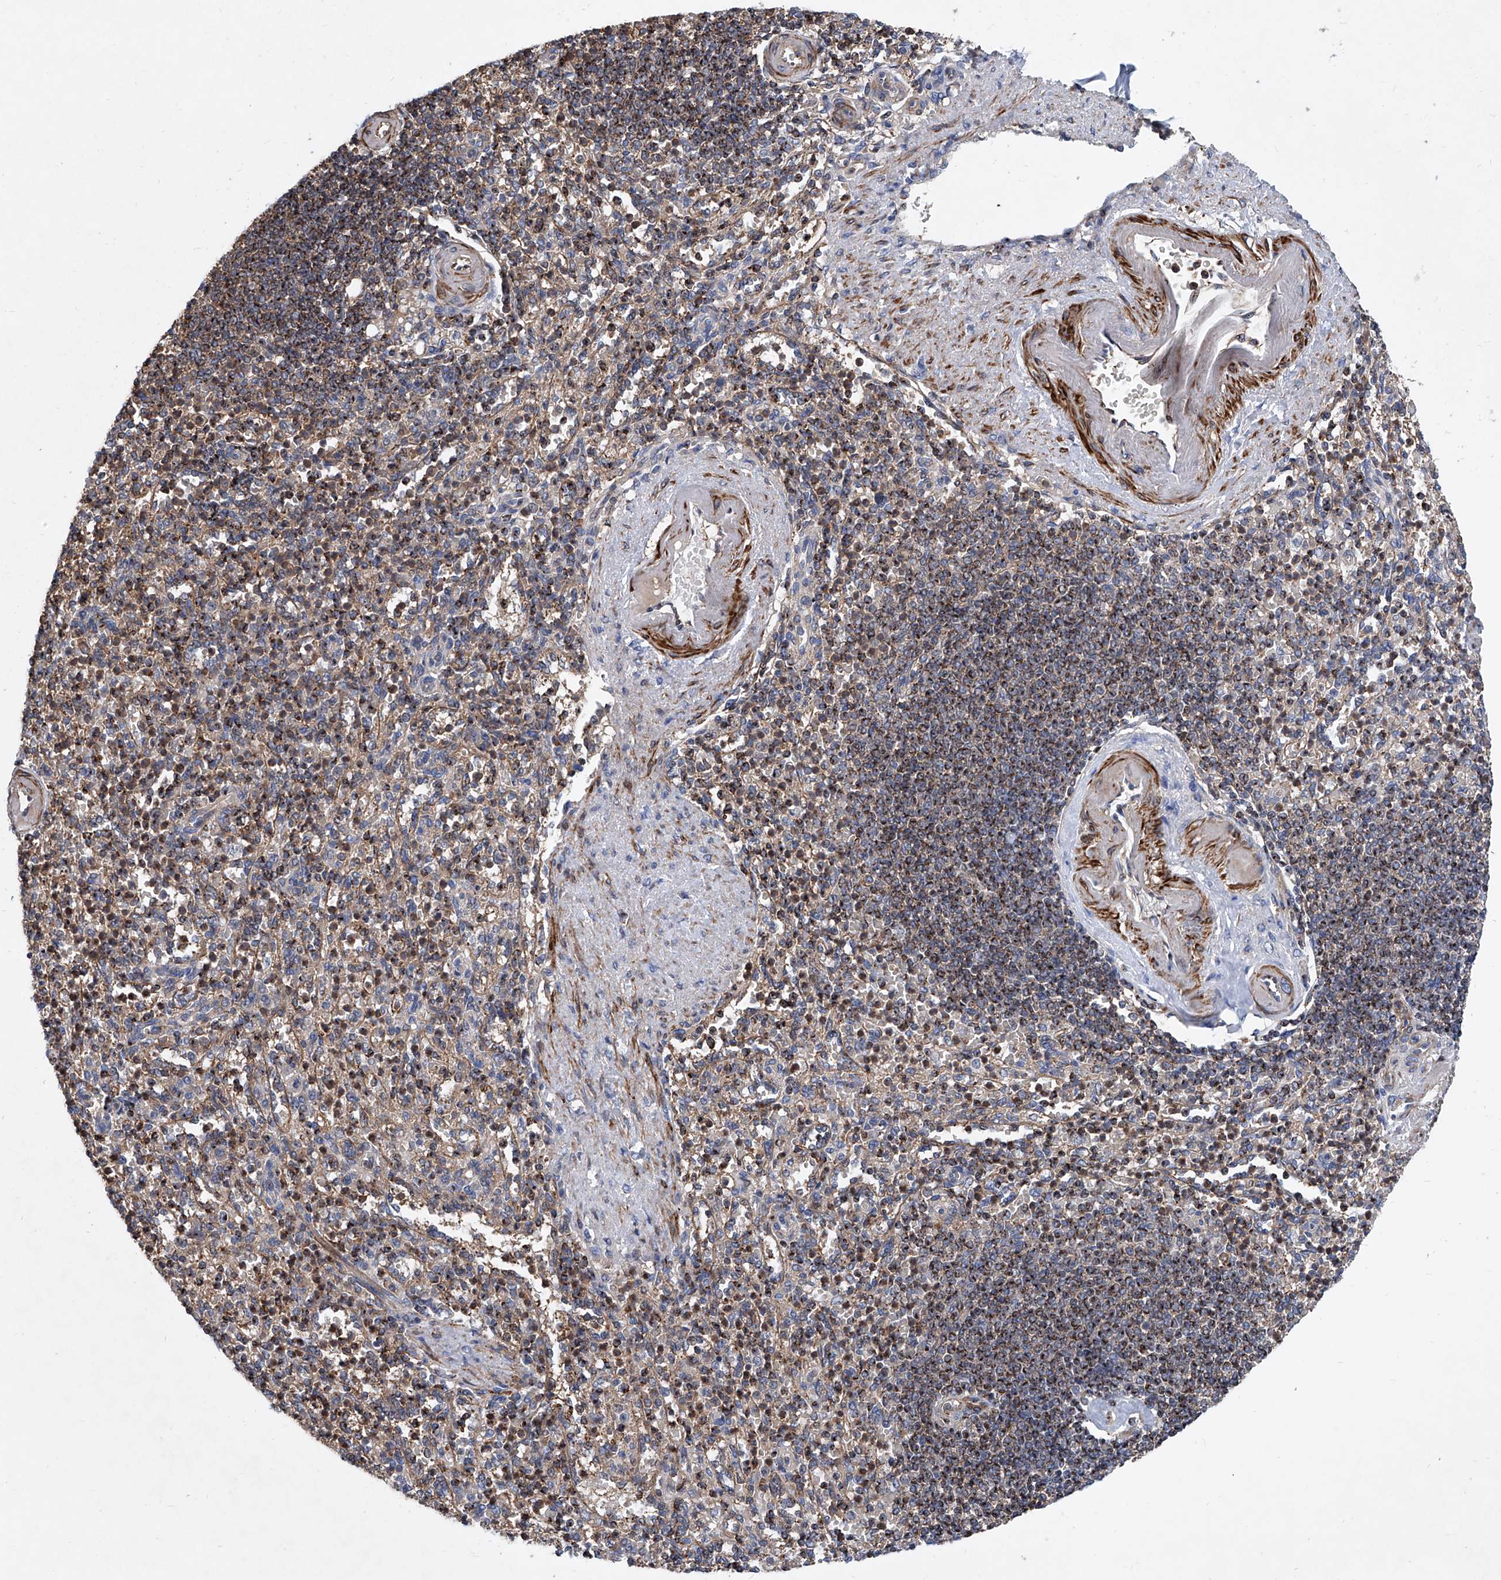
{"staining": {"intensity": "weak", "quantity": "<25%", "location": "cytoplasmic/membranous"}, "tissue": "spleen", "cell_type": "Cells in red pulp", "image_type": "normal", "snomed": [{"axis": "morphology", "description": "Normal tissue, NOS"}, {"axis": "topography", "description": "Spleen"}], "caption": "This is a histopathology image of immunohistochemistry staining of benign spleen, which shows no positivity in cells in red pulp.", "gene": "NT5C3A", "patient": {"sex": "female", "age": 74}}